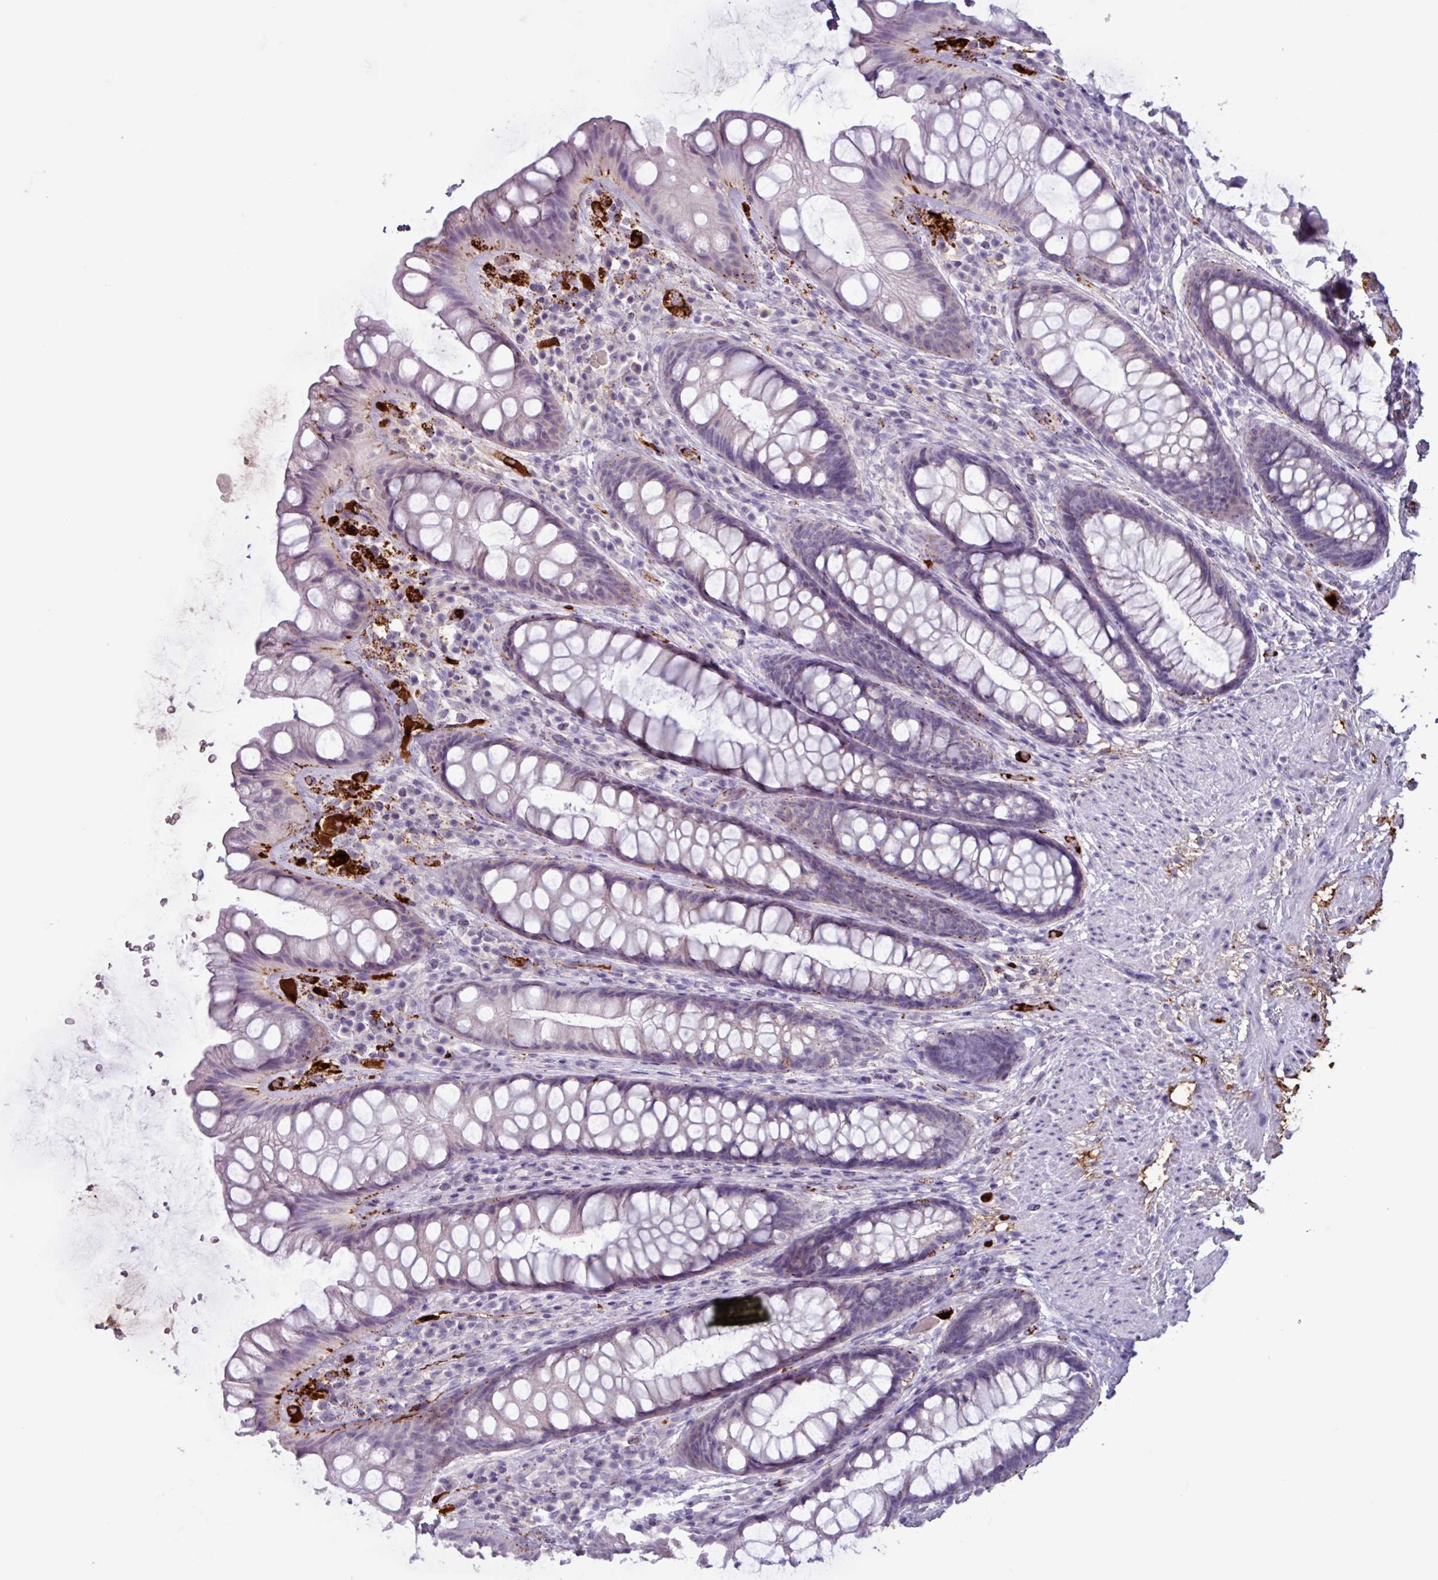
{"staining": {"intensity": "moderate", "quantity": "<25%", "location": "cytoplasmic/membranous"}, "tissue": "rectum", "cell_type": "Glandular cells", "image_type": "normal", "snomed": [{"axis": "morphology", "description": "Normal tissue, NOS"}, {"axis": "topography", "description": "Rectum"}], "caption": "A brown stain shows moderate cytoplasmic/membranous staining of a protein in glandular cells of benign rectum.", "gene": "PLIN2", "patient": {"sex": "male", "age": 74}}